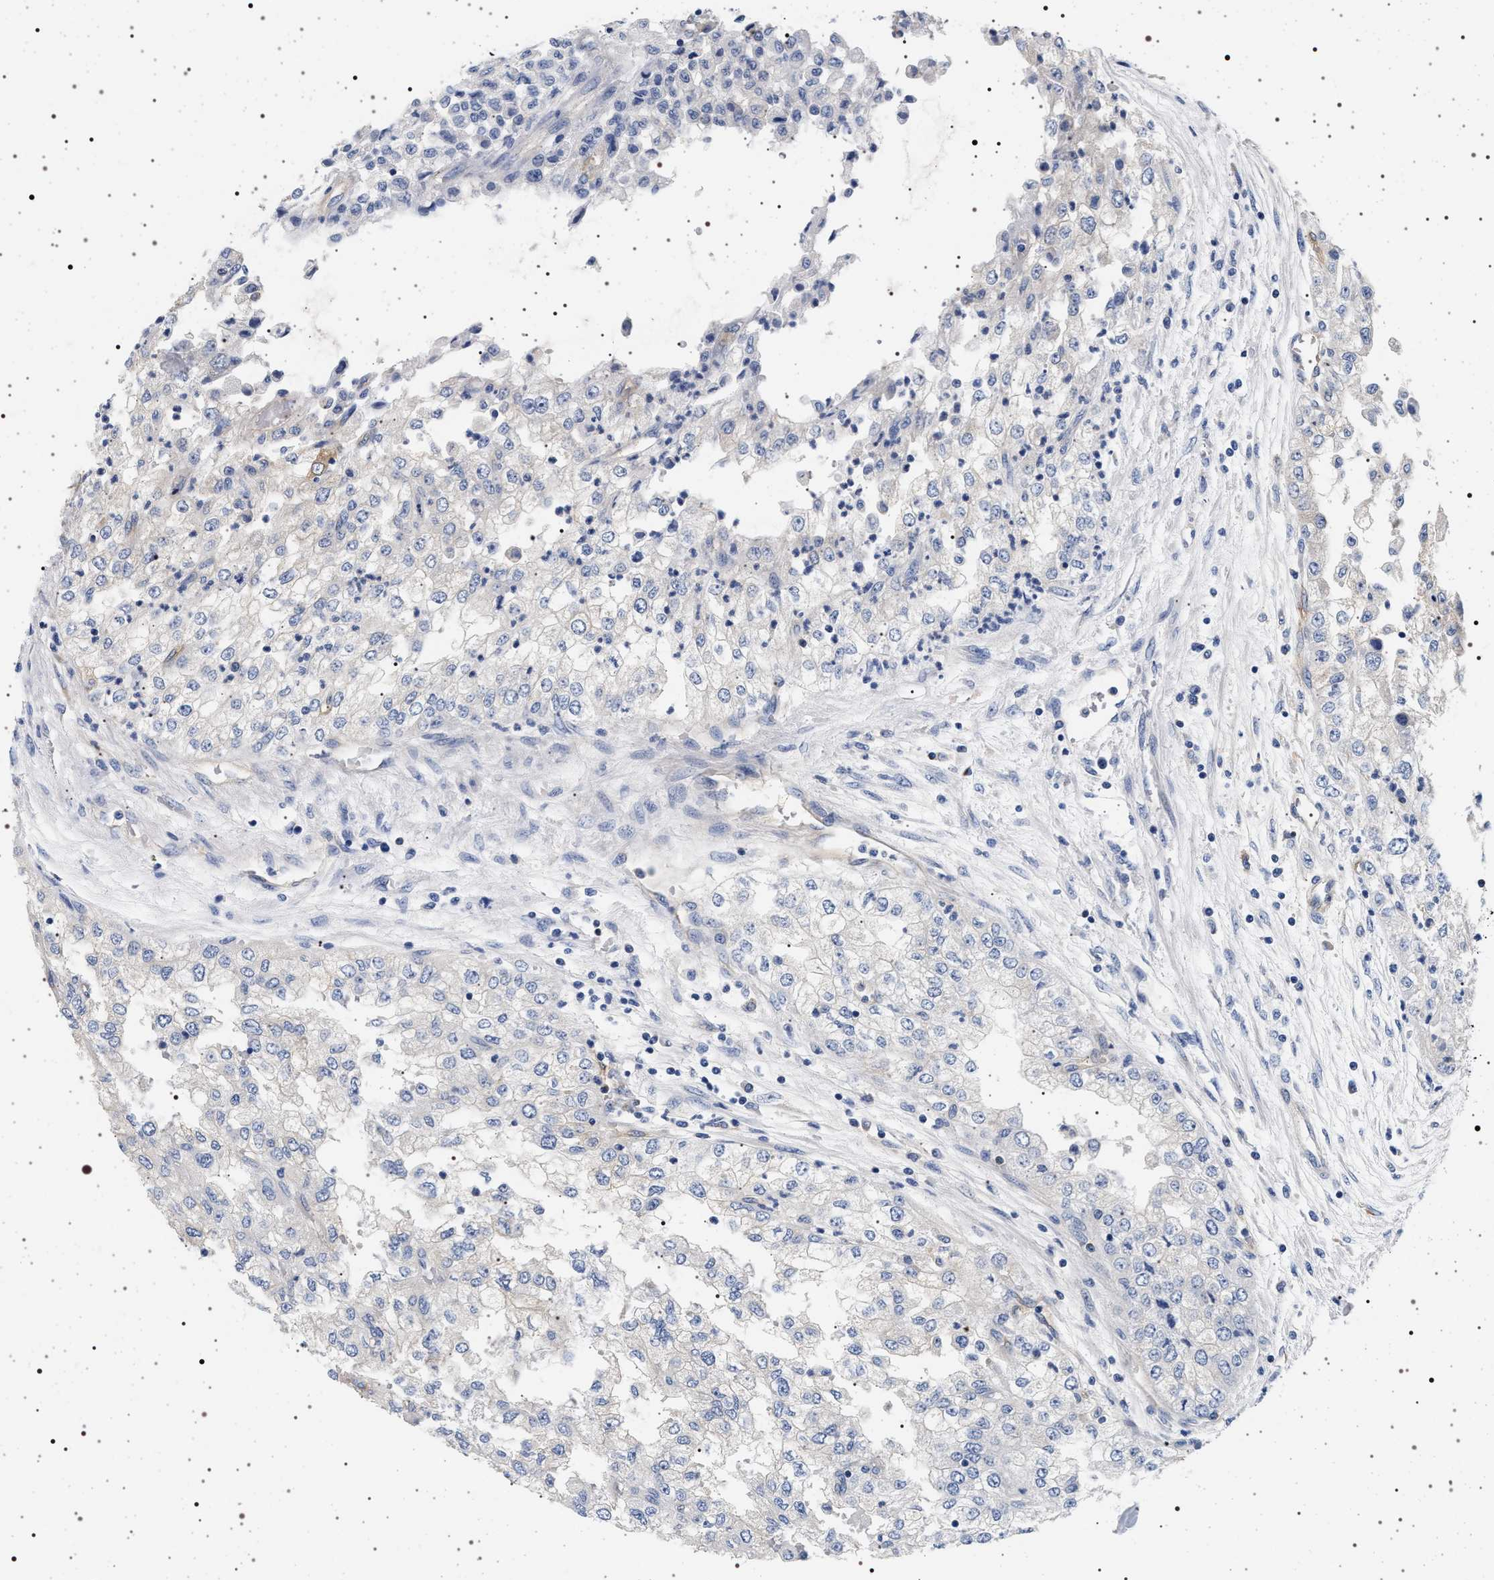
{"staining": {"intensity": "negative", "quantity": "none", "location": "none"}, "tissue": "renal cancer", "cell_type": "Tumor cells", "image_type": "cancer", "snomed": [{"axis": "morphology", "description": "Adenocarcinoma, NOS"}, {"axis": "topography", "description": "Kidney"}], "caption": "Tumor cells show no significant expression in renal adenocarcinoma.", "gene": "HSD17B1", "patient": {"sex": "female", "age": 54}}